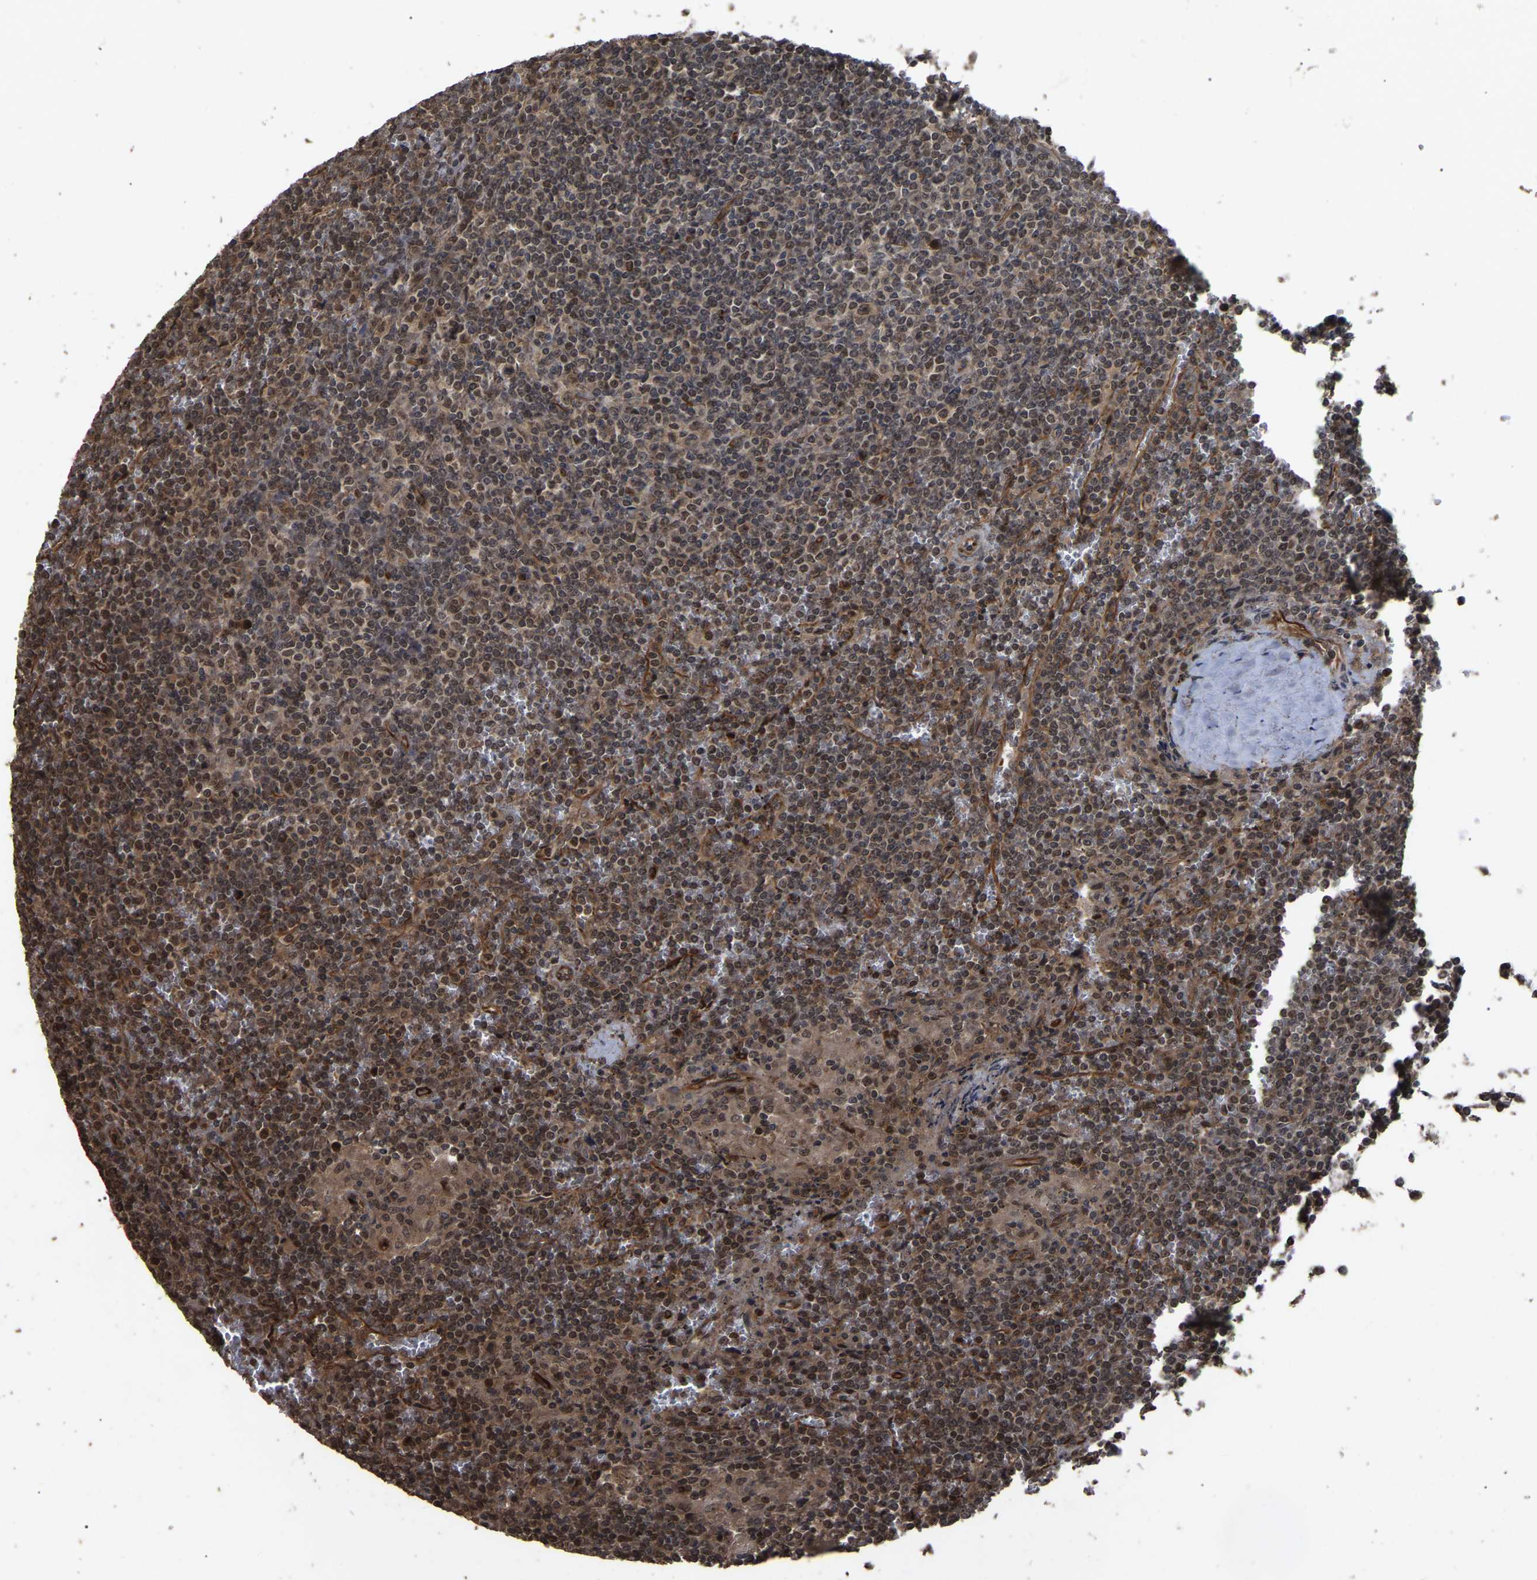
{"staining": {"intensity": "moderate", "quantity": ">75%", "location": "cytoplasmic/membranous,nuclear"}, "tissue": "lymphoma", "cell_type": "Tumor cells", "image_type": "cancer", "snomed": [{"axis": "morphology", "description": "Malignant lymphoma, non-Hodgkin's type, Low grade"}, {"axis": "topography", "description": "Spleen"}], "caption": "IHC micrograph of human lymphoma stained for a protein (brown), which demonstrates medium levels of moderate cytoplasmic/membranous and nuclear staining in approximately >75% of tumor cells.", "gene": "FAM161B", "patient": {"sex": "female", "age": 19}}